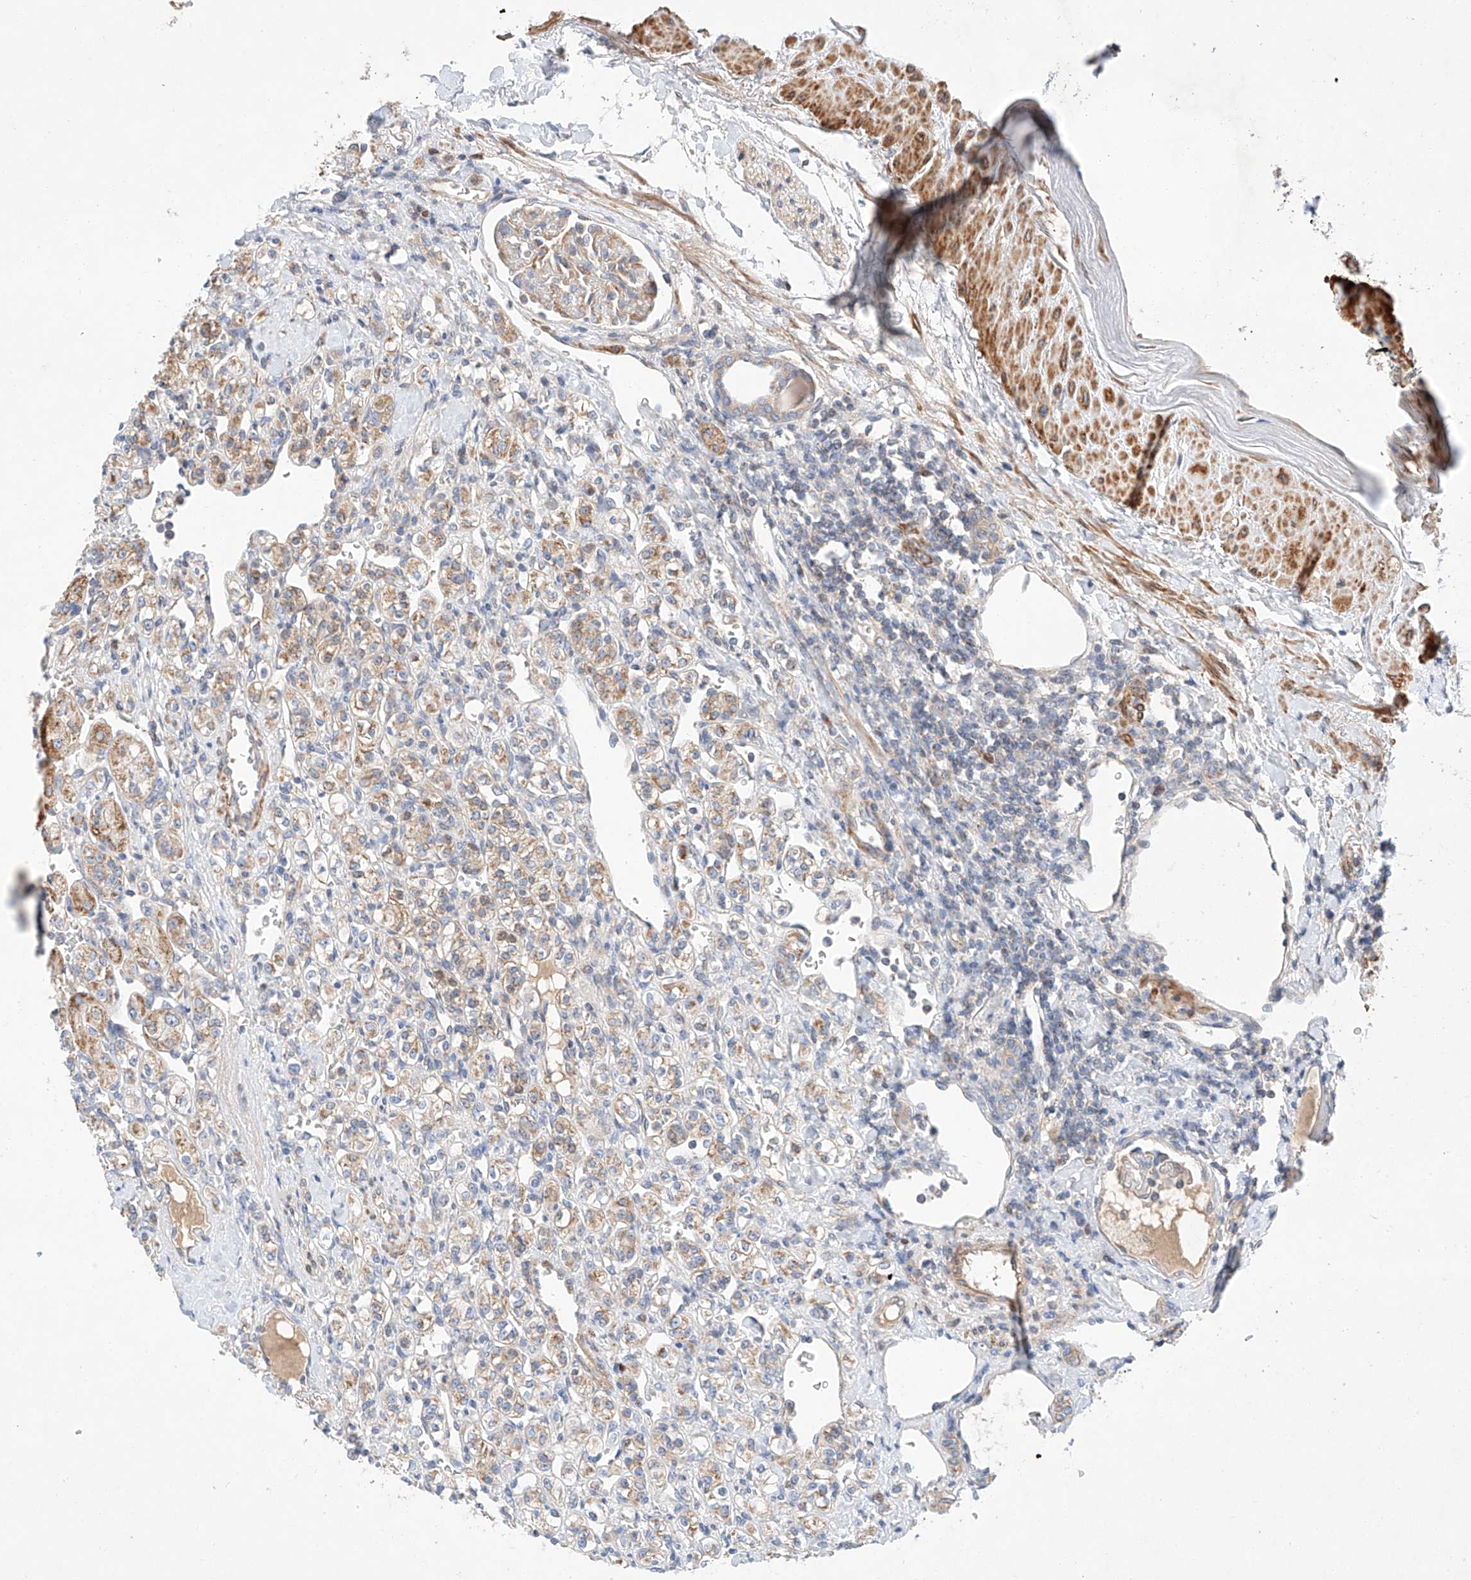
{"staining": {"intensity": "moderate", "quantity": ">75%", "location": "cytoplasmic/membranous"}, "tissue": "renal cancer", "cell_type": "Tumor cells", "image_type": "cancer", "snomed": [{"axis": "morphology", "description": "Adenocarcinoma, NOS"}, {"axis": "topography", "description": "Kidney"}], "caption": "Moderate cytoplasmic/membranous positivity for a protein is appreciated in approximately >75% of tumor cells of renal cancer using IHC.", "gene": "C6orf118", "patient": {"sex": "male", "age": 77}}